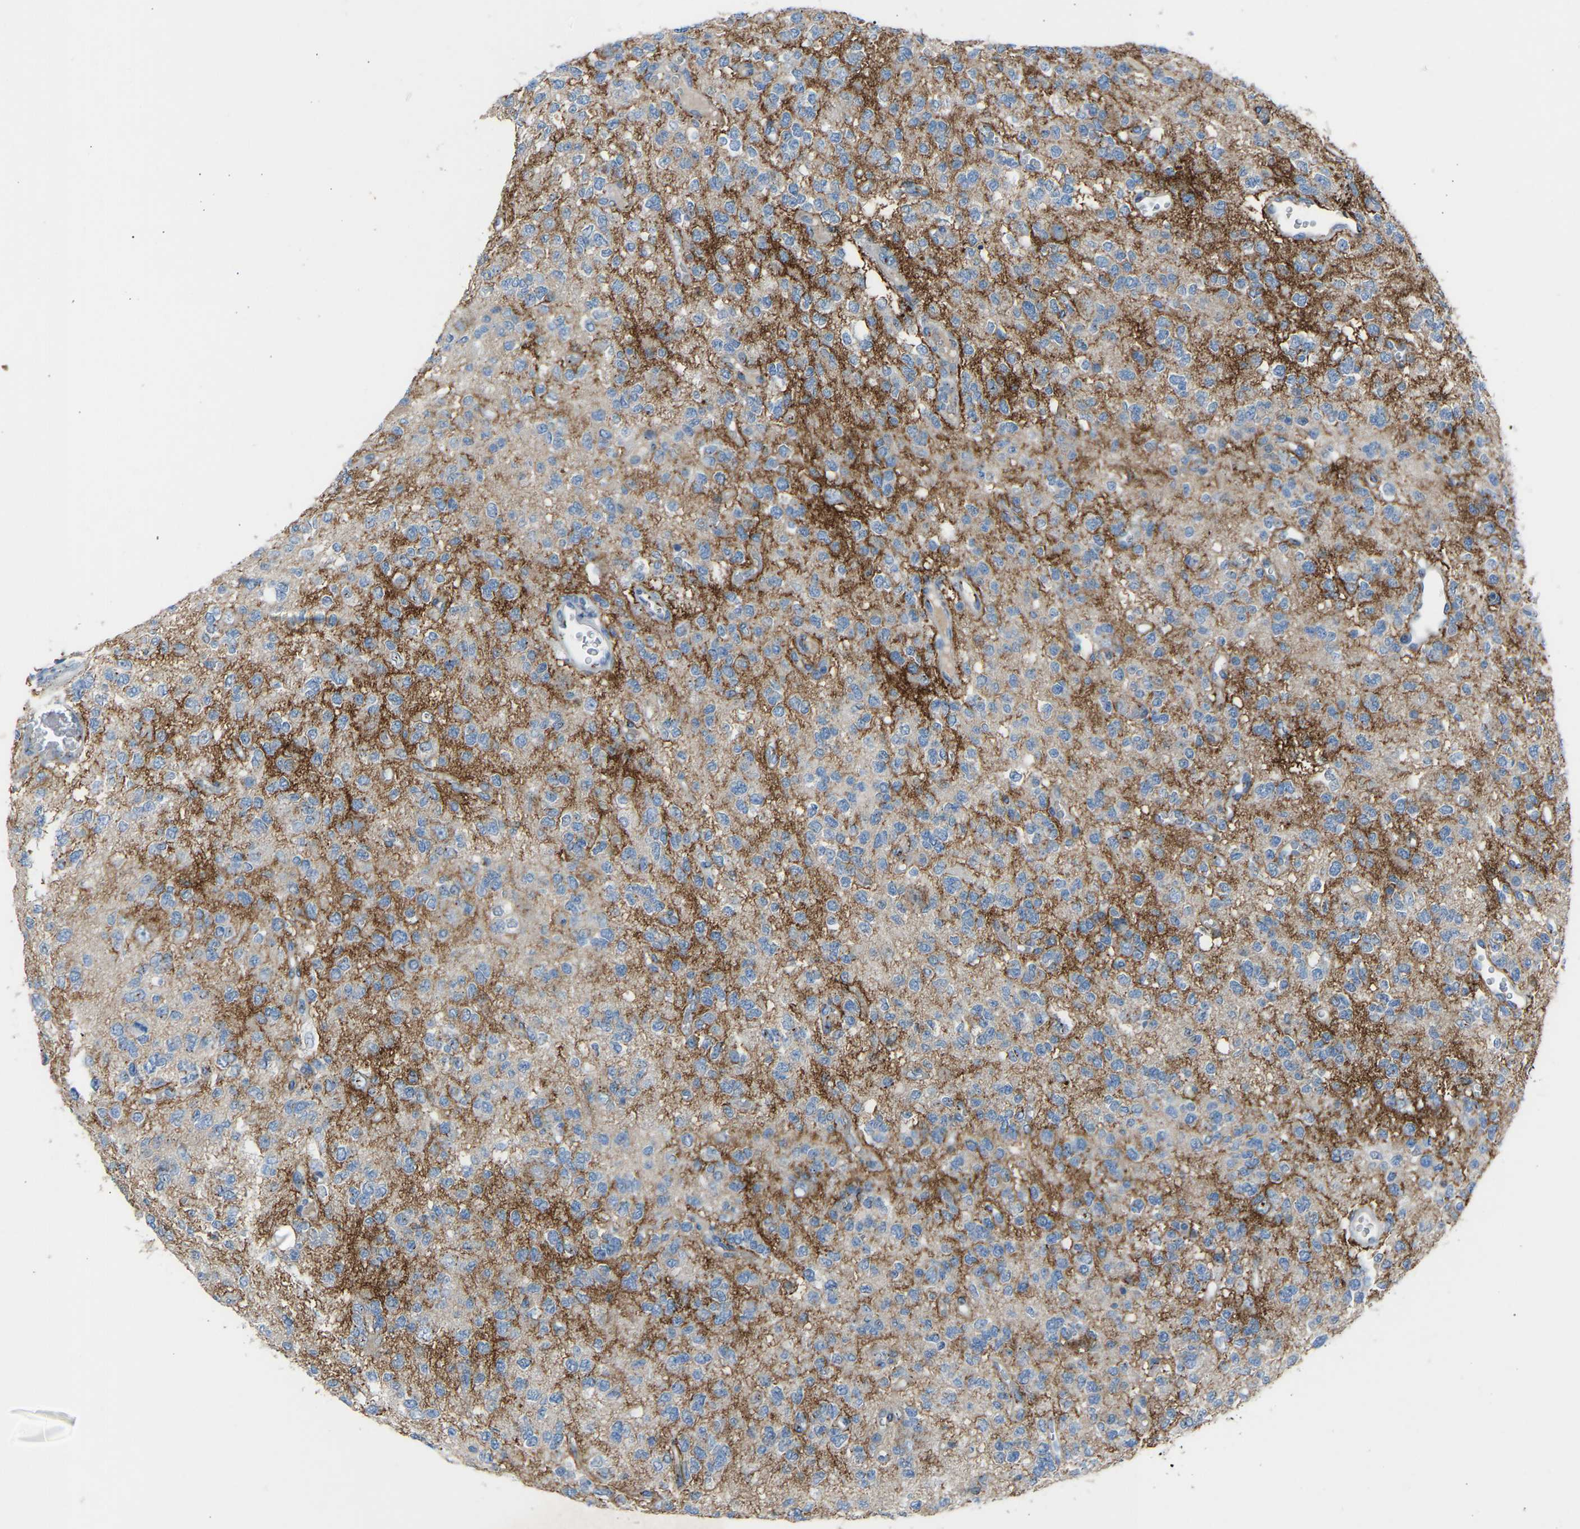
{"staining": {"intensity": "weak", "quantity": "25%-75%", "location": "cytoplasmic/membranous"}, "tissue": "glioma", "cell_type": "Tumor cells", "image_type": "cancer", "snomed": [{"axis": "morphology", "description": "Glioma, malignant, Low grade"}, {"axis": "topography", "description": "Brain"}], "caption": "Approximately 25%-75% of tumor cells in human low-grade glioma (malignant) reveal weak cytoplasmic/membranous protein staining as visualized by brown immunohistochemical staining.", "gene": "CYREN", "patient": {"sex": "male", "age": 38}}